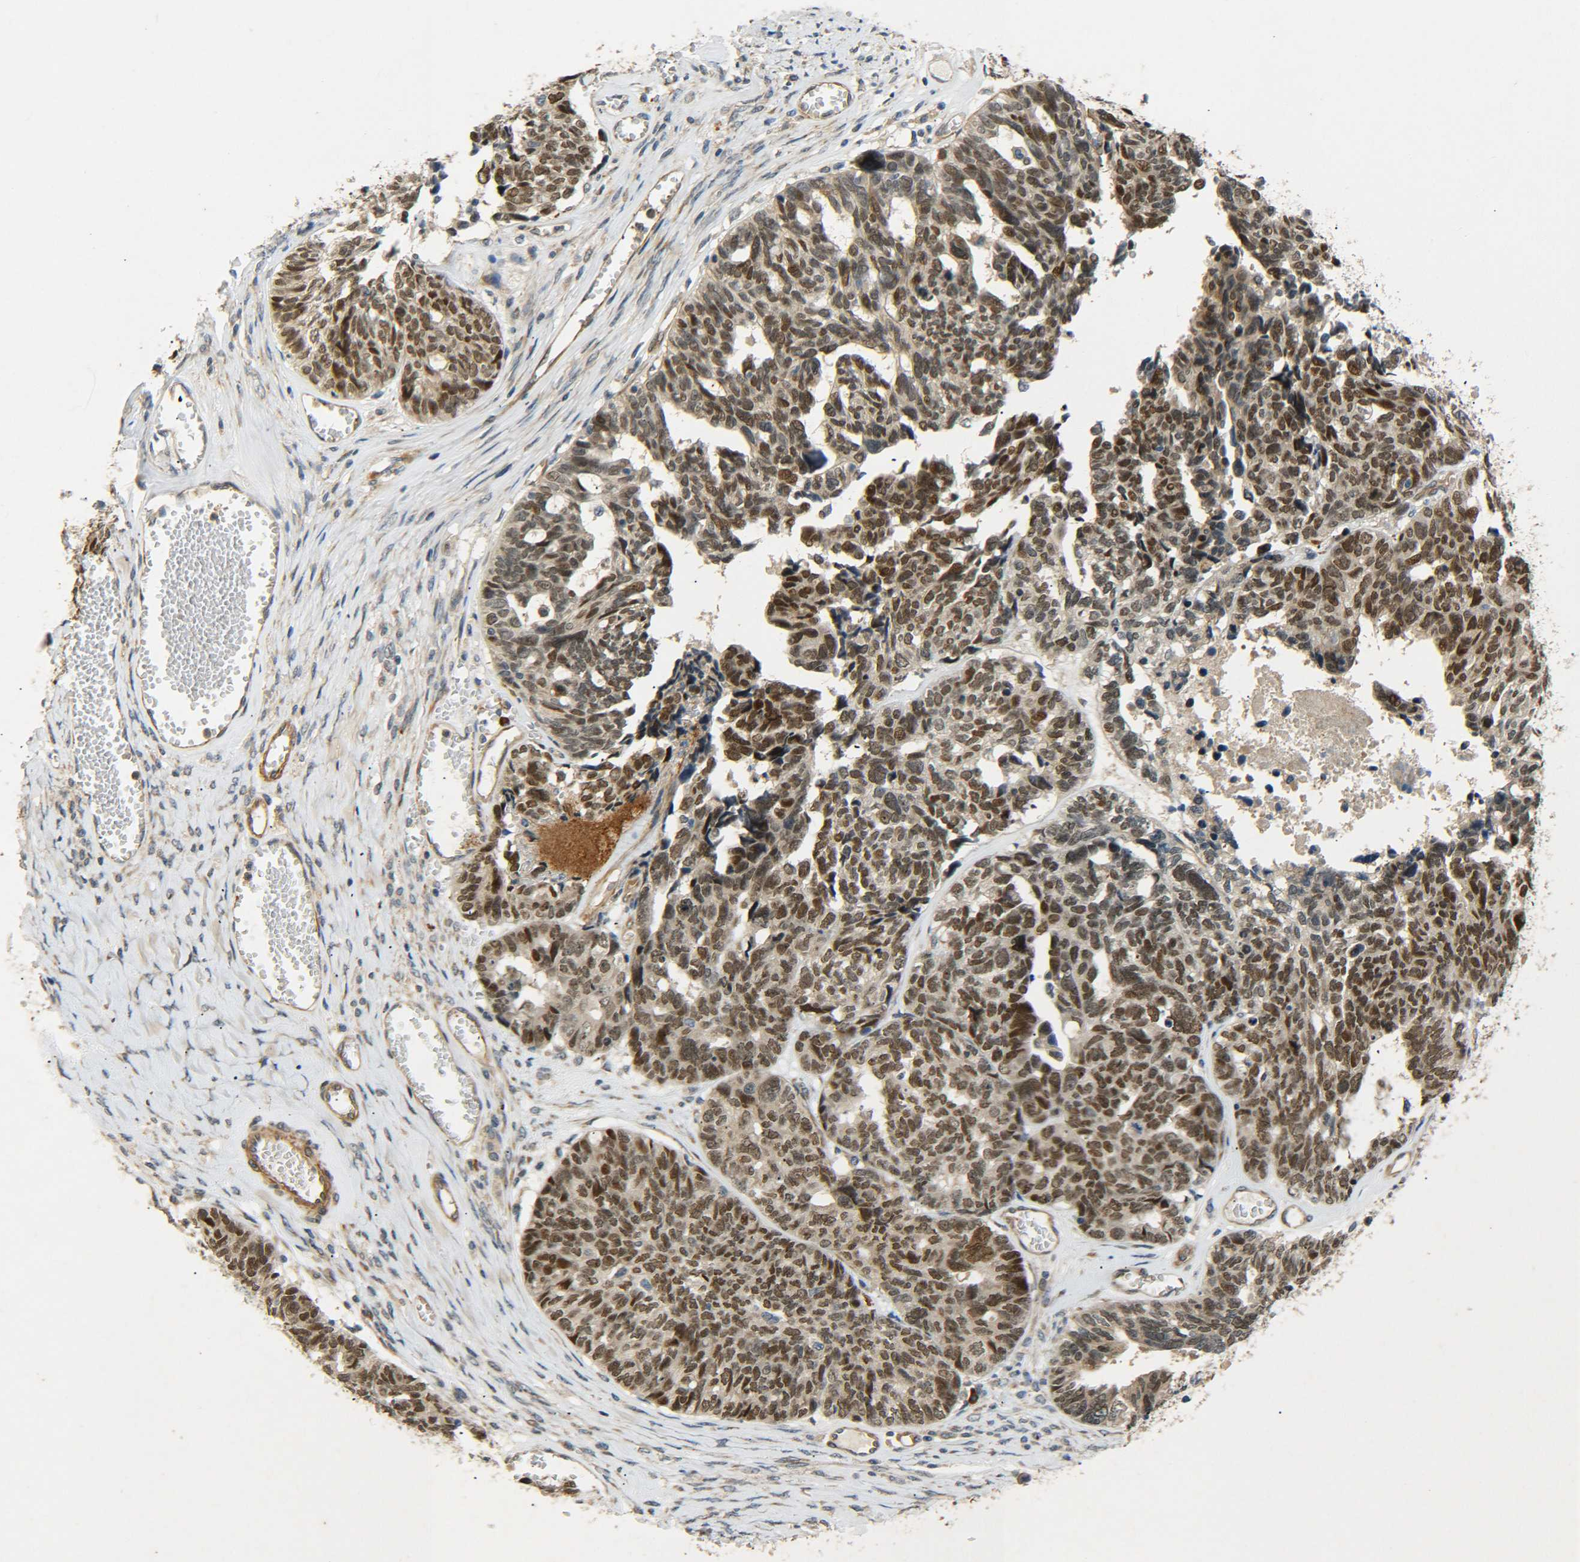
{"staining": {"intensity": "moderate", "quantity": ">75%", "location": "nuclear"}, "tissue": "ovarian cancer", "cell_type": "Tumor cells", "image_type": "cancer", "snomed": [{"axis": "morphology", "description": "Cystadenocarcinoma, serous, NOS"}, {"axis": "topography", "description": "Ovary"}], "caption": "Human ovarian serous cystadenocarcinoma stained for a protein (brown) demonstrates moderate nuclear positive staining in about >75% of tumor cells.", "gene": "MEIS1", "patient": {"sex": "female", "age": 79}}